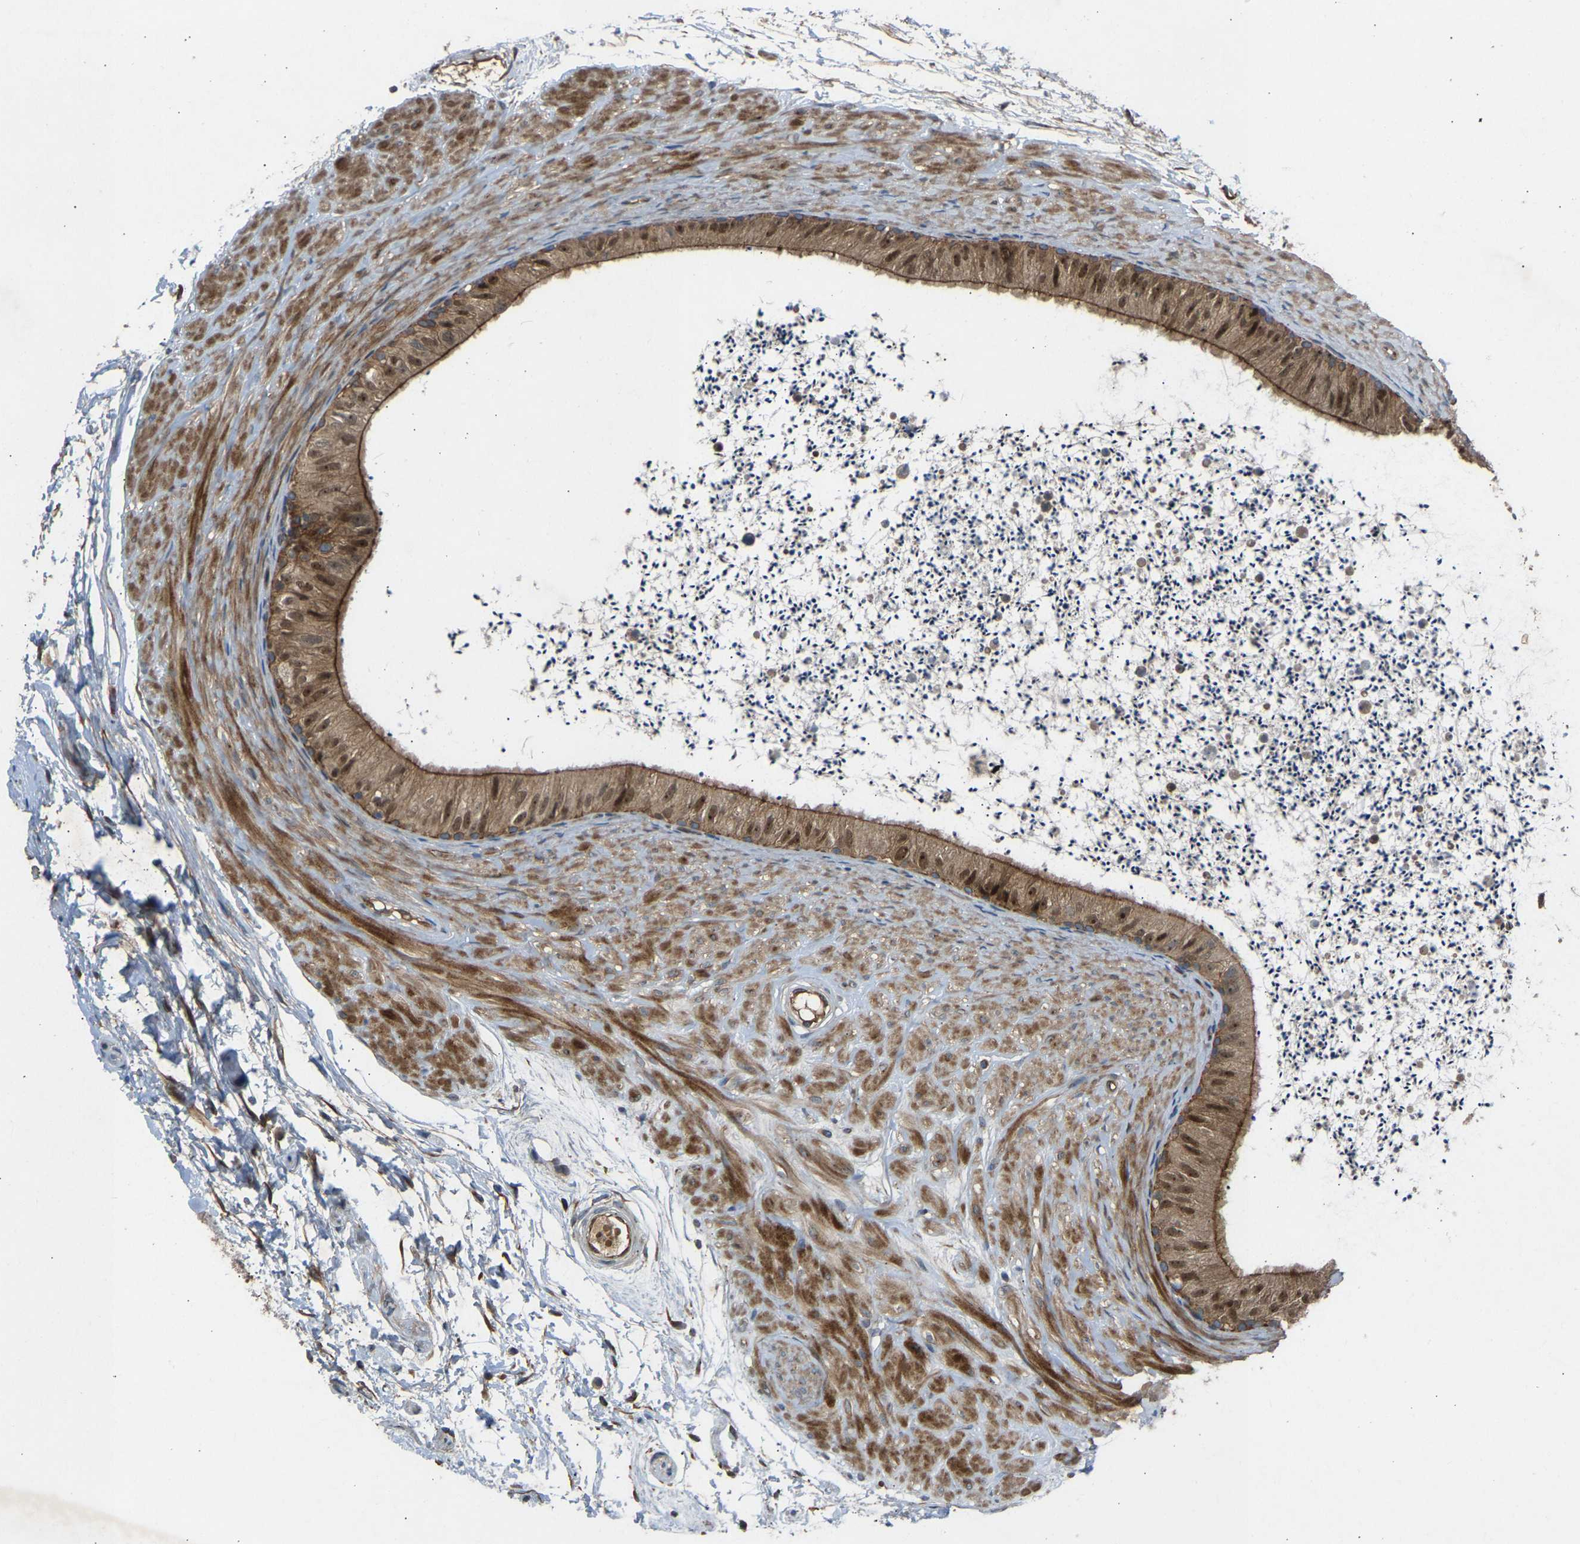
{"staining": {"intensity": "moderate", "quantity": ">75%", "location": "cytoplasmic/membranous,nuclear"}, "tissue": "epididymis", "cell_type": "Glandular cells", "image_type": "normal", "snomed": [{"axis": "morphology", "description": "Normal tissue, NOS"}, {"axis": "topography", "description": "Epididymis"}], "caption": "Approximately >75% of glandular cells in benign epididymis exhibit moderate cytoplasmic/membranous,nuclear protein expression as visualized by brown immunohistochemical staining.", "gene": "GAS2L1", "patient": {"sex": "male", "age": 56}}